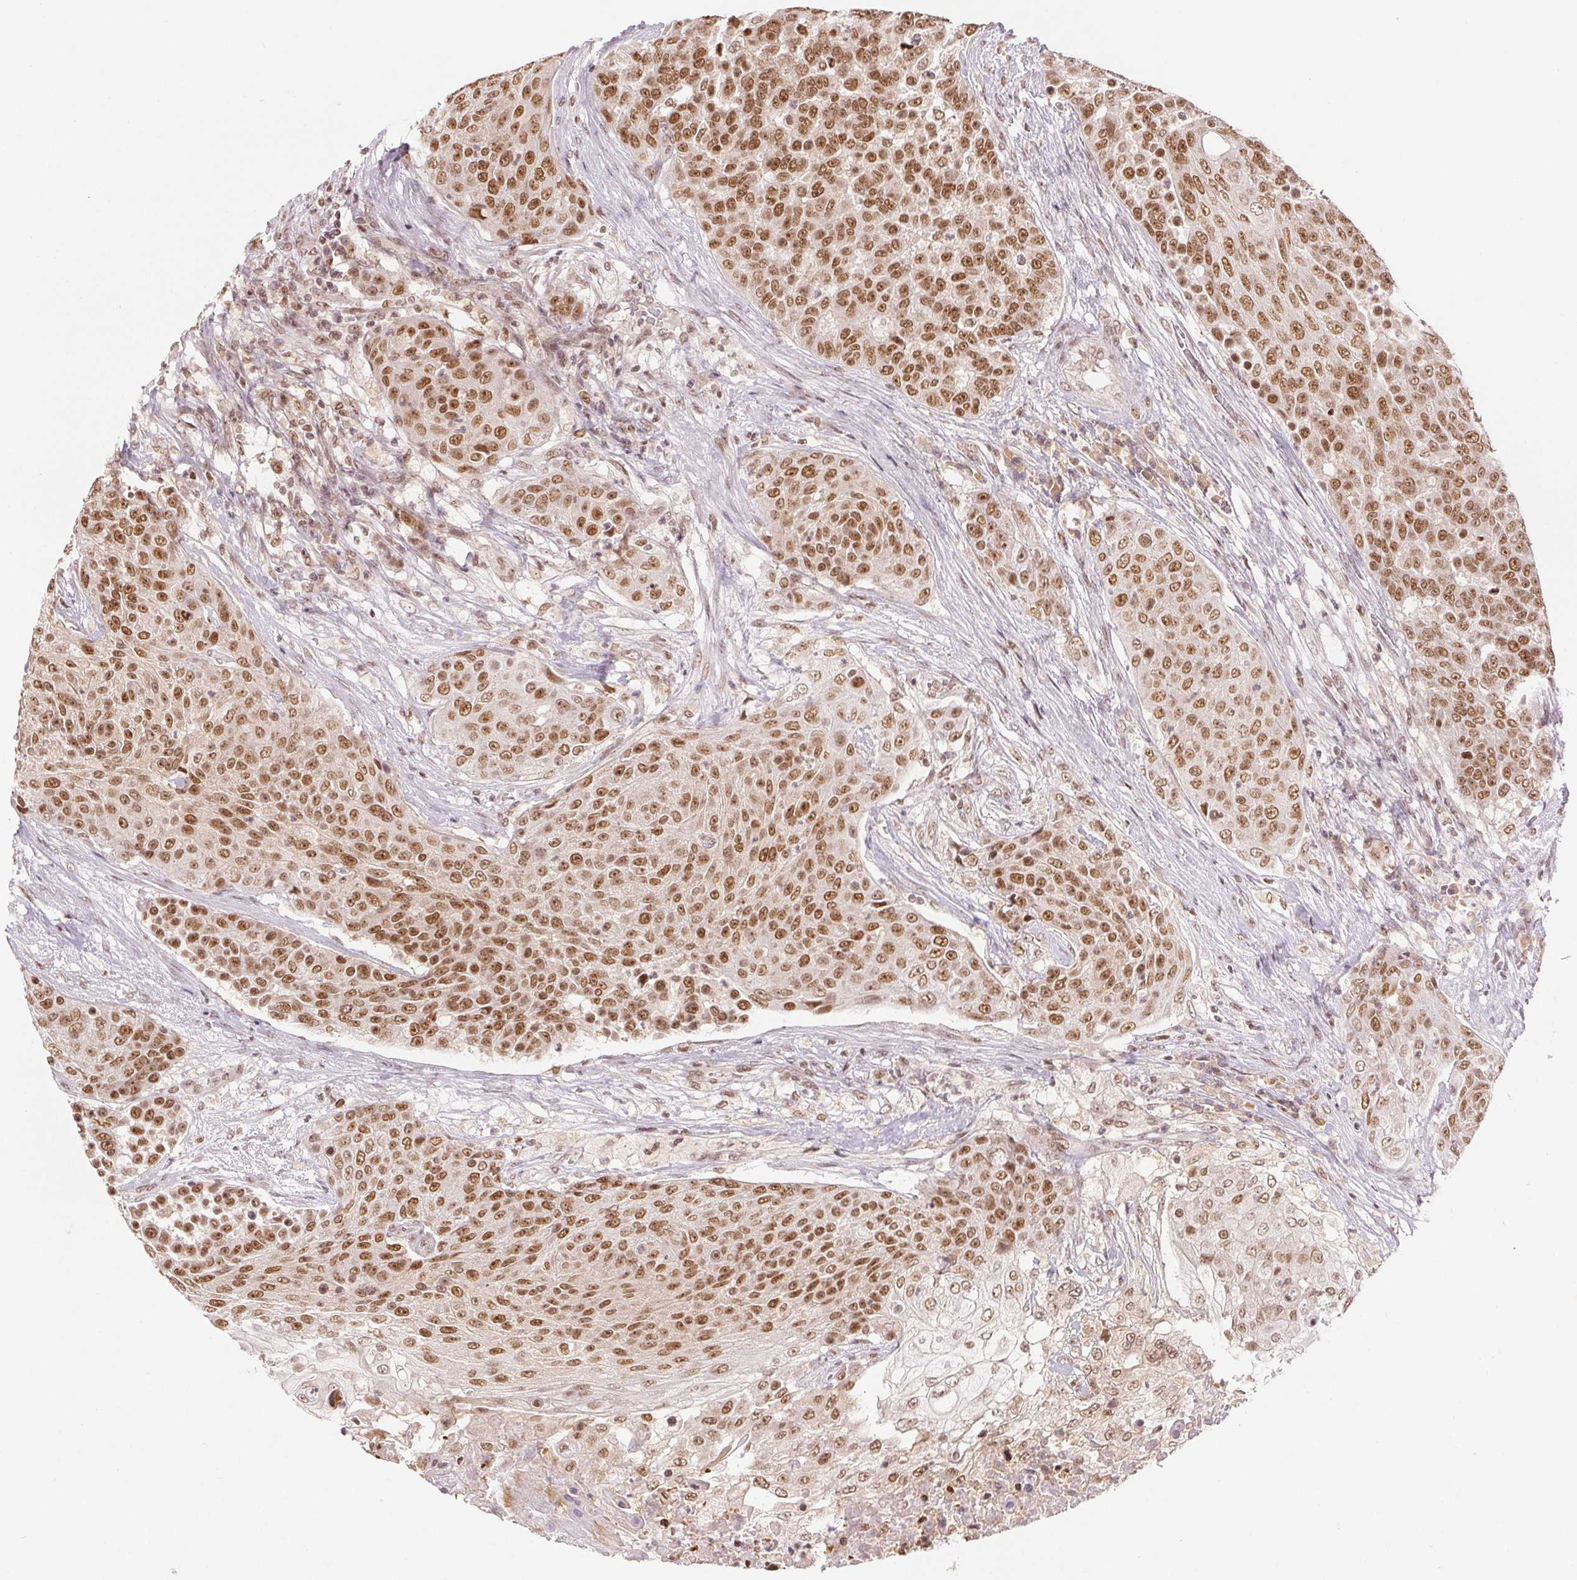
{"staining": {"intensity": "moderate", "quantity": ">75%", "location": "nuclear"}, "tissue": "urothelial cancer", "cell_type": "Tumor cells", "image_type": "cancer", "snomed": [{"axis": "morphology", "description": "Urothelial carcinoma, High grade"}, {"axis": "topography", "description": "Urinary bladder"}], "caption": "Immunohistochemical staining of human urothelial cancer demonstrates medium levels of moderate nuclear positivity in about >75% of tumor cells.", "gene": "DEK", "patient": {"sex": "female", "age": 63}}